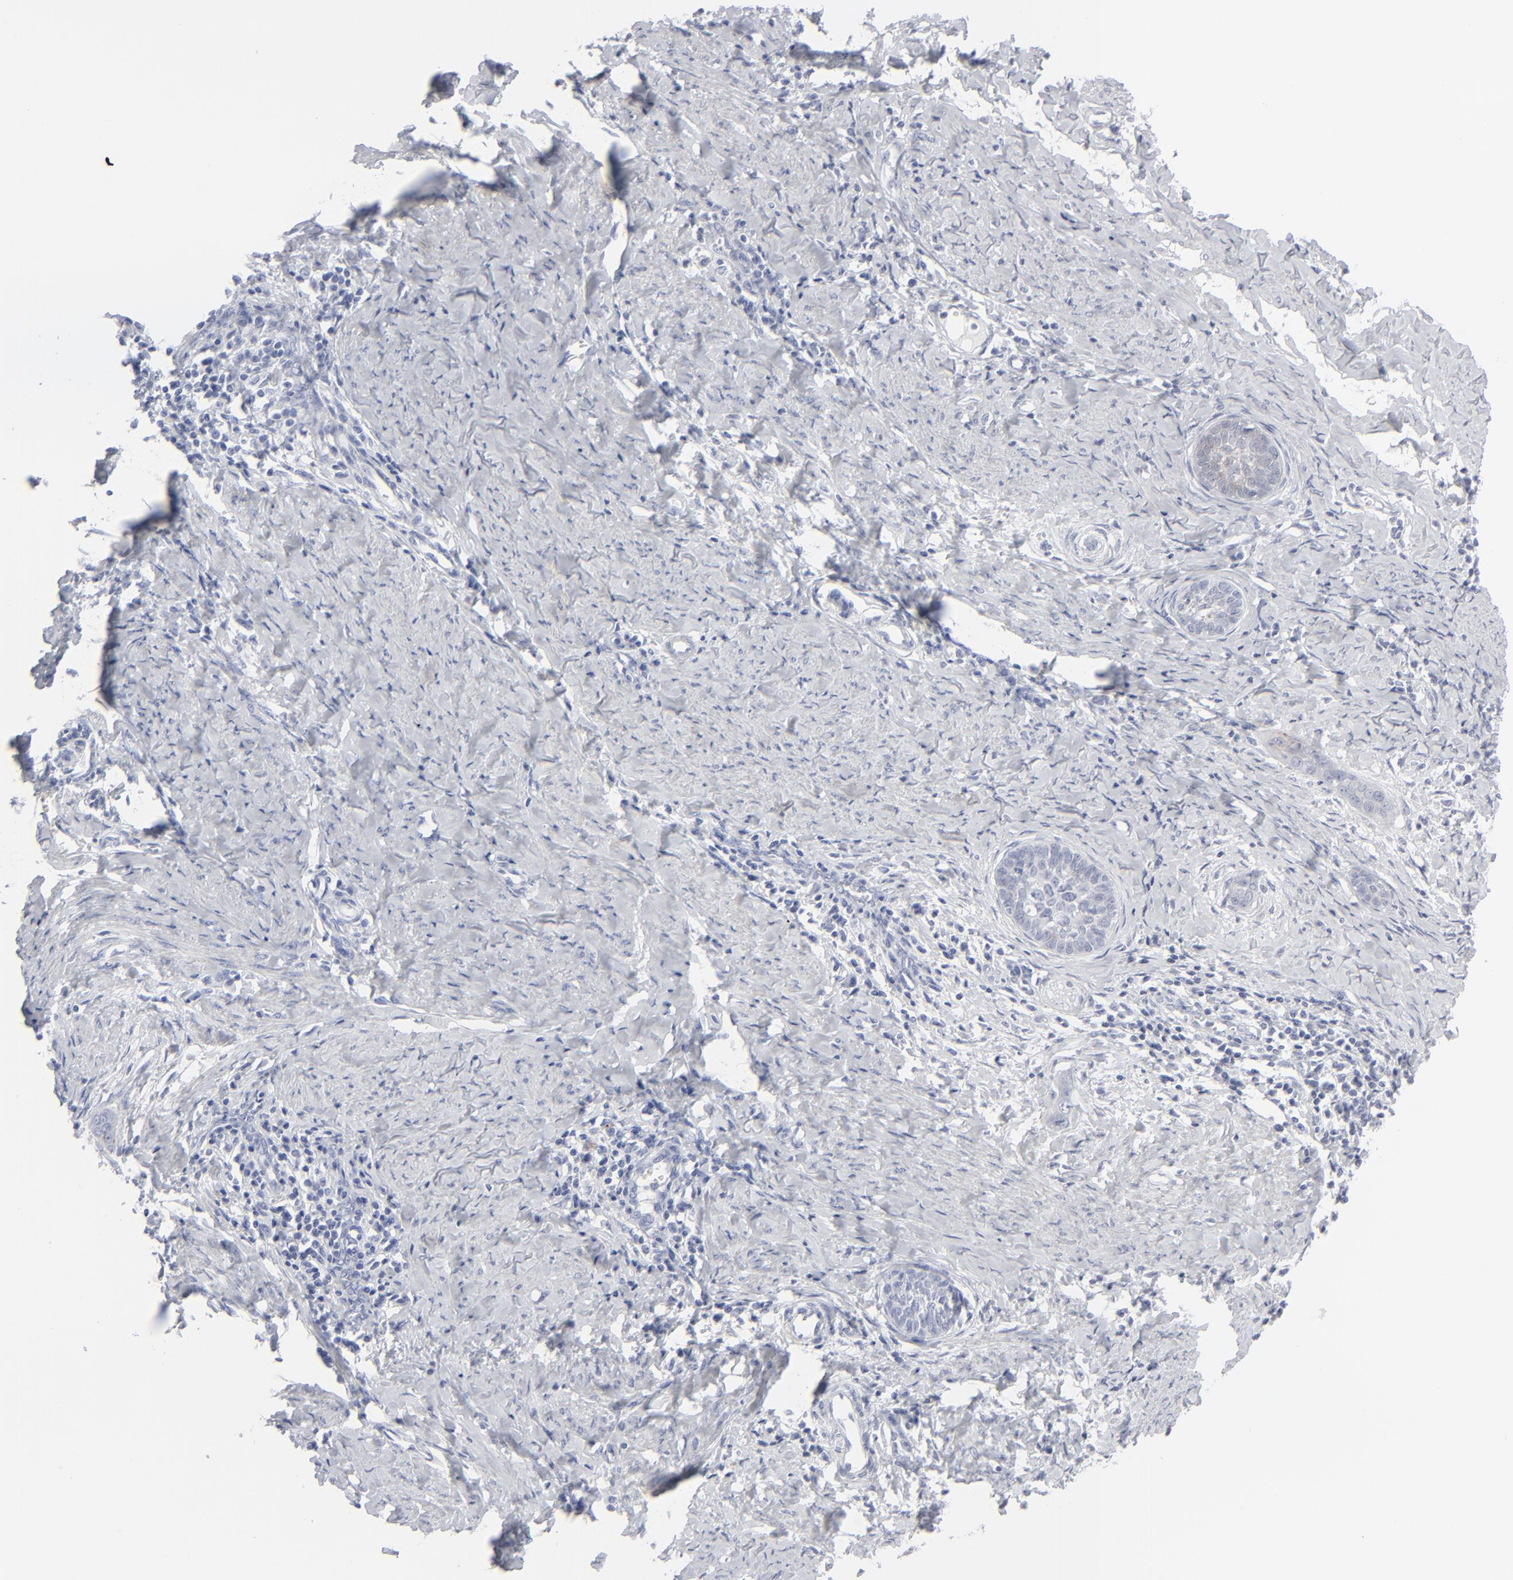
{"staining": {"intensity": "negative", "quantity": "none", "location": "none"}, "tissue": "cervical cancer", "cell_type": "Tumor cells", "image_type": "cancer", "snomed": [{"axis": "morphology", "description": "Squamous cell carcinoma, NOS"}, {"axis": "topography", "description": "Cervix"}], "caption": "There is no significant positivity in tumor cells of cervical cancer.", "gene": "MSLN", "patient": {"sex": "female", "age": 33}}